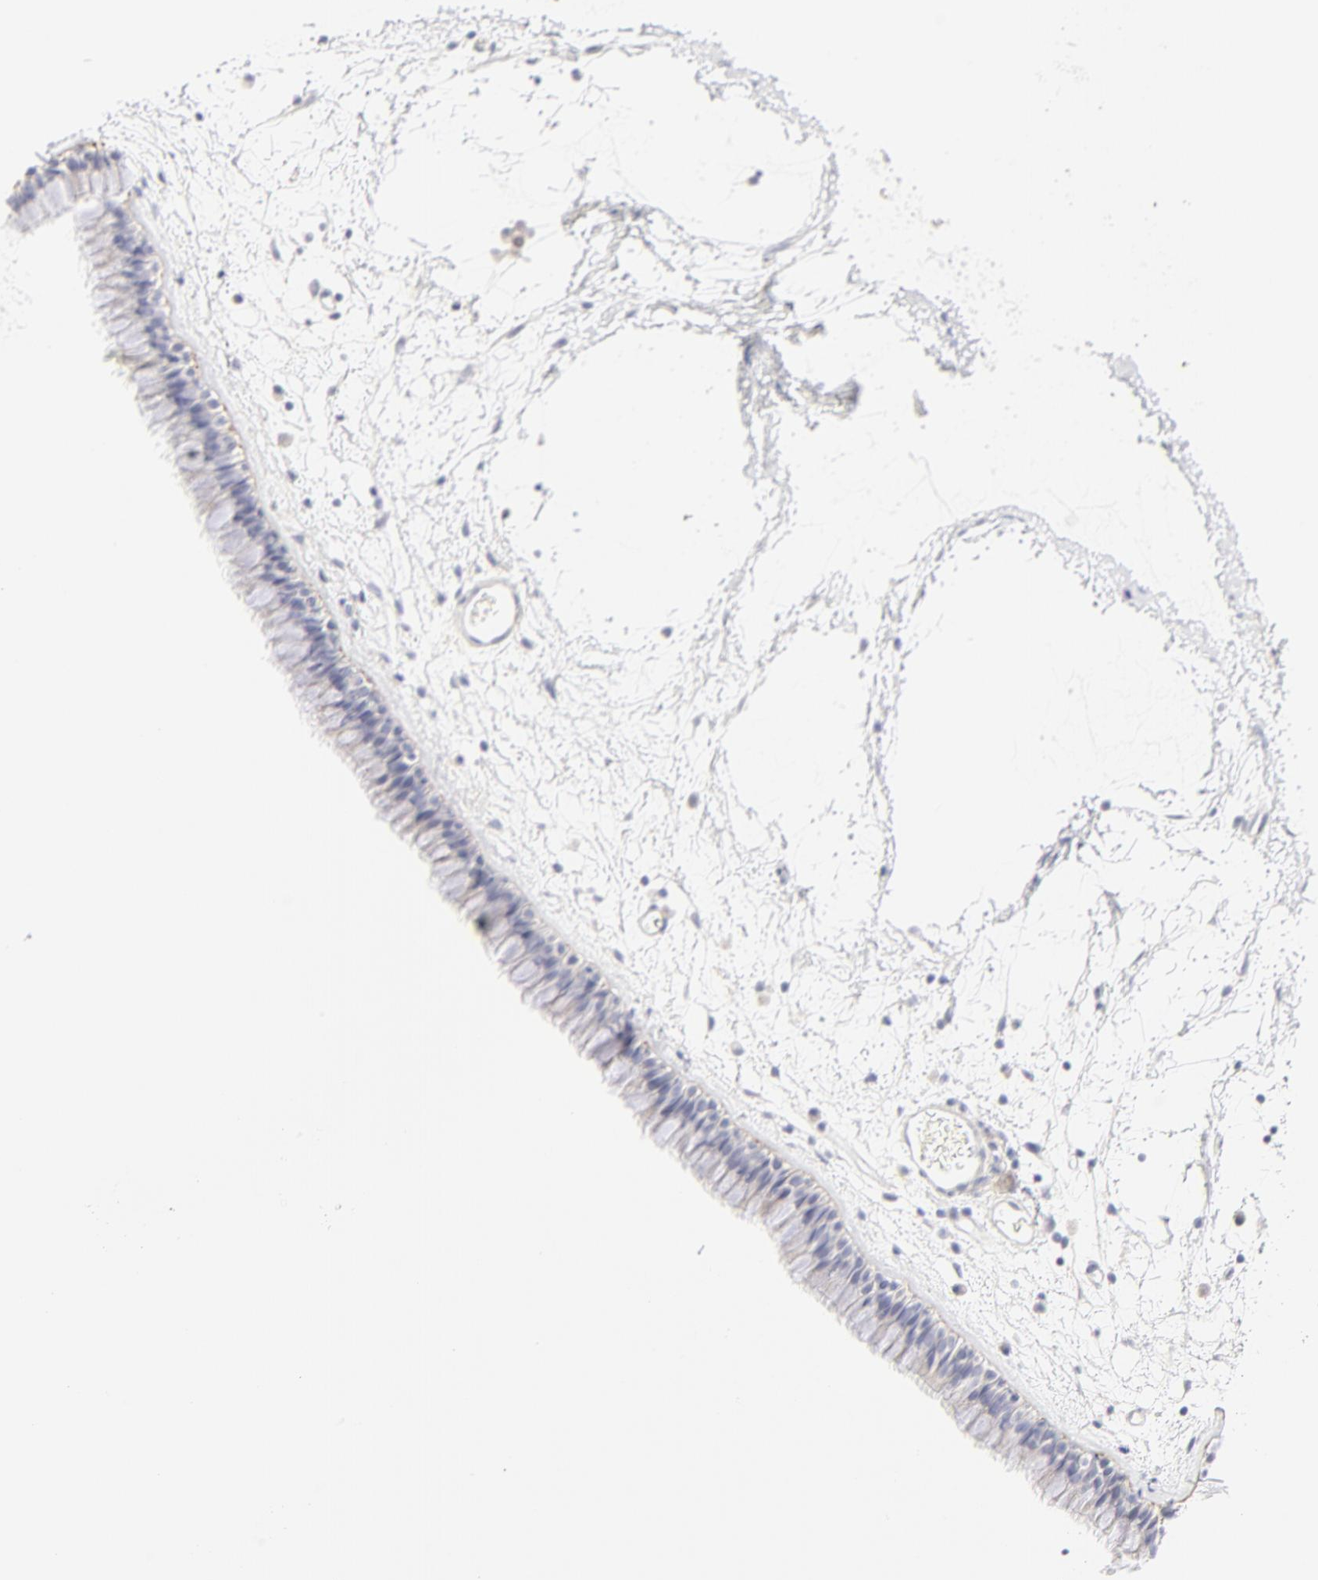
{"staining": {"intensity": "weak", "quantity": "<25%", "location": "cytoplasmic/membranous"}, "tissue": "nasopharynx", "cell_type": "Respiratory epithelial cells", "image_type": "normal", "snomed": [{"axis": "morphology", "description": "Normal tissue, NOS"}, {"axis": "morphology", "description": "Inflammation, NOS"}, {"axis": "topography", "description": "Nasopharynx"}], "caption": "The photomicrograph reveals no staining of respiratory epithelial cells in benign nasopharynx. (Immunohistochemistry, brightfield microscopy, high magnification).", "gene": "NPNT", "patient": {"sex": "male", "age": 48}}